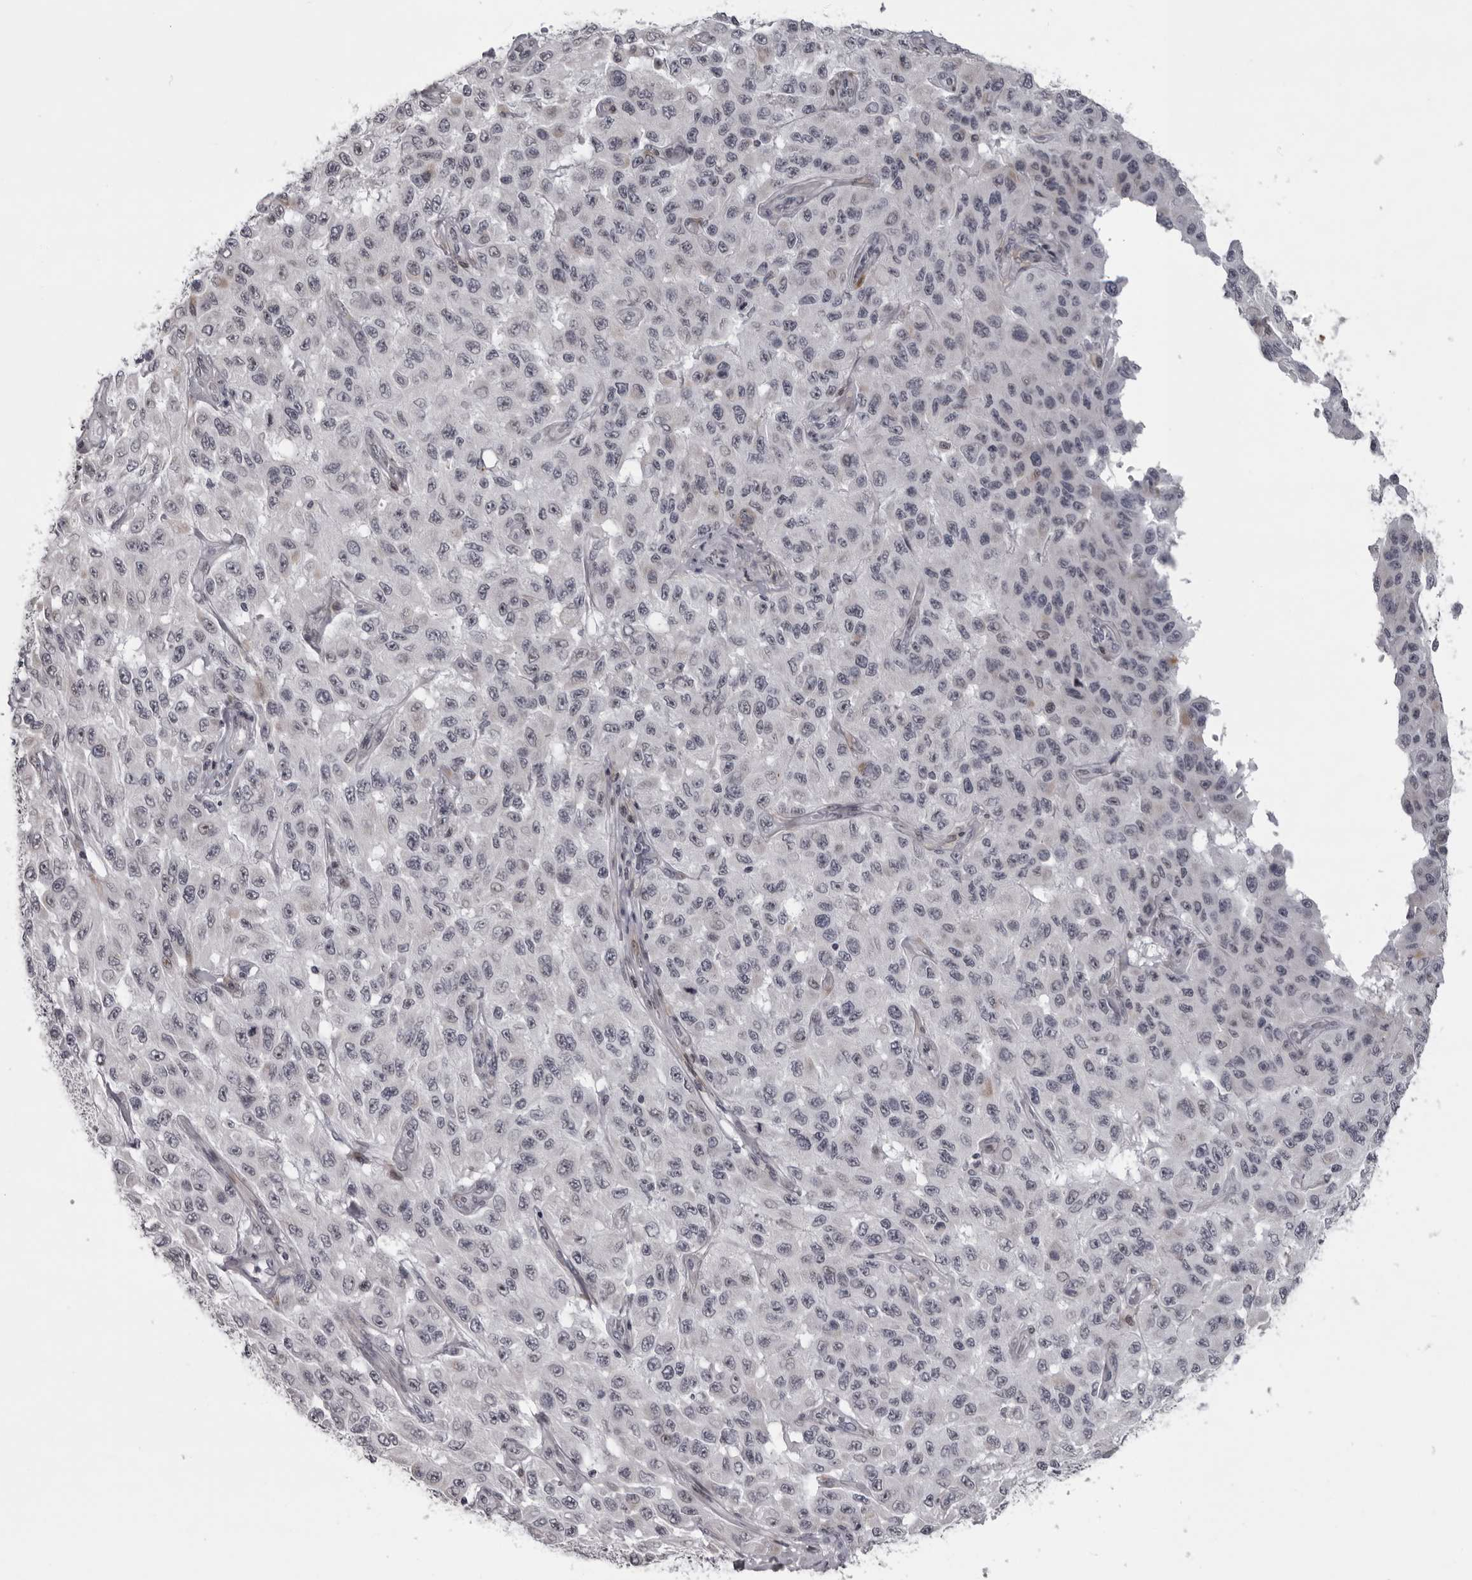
{"staining": {"intensity": "negative", "quantity": "none", "location": "none"}, "tissue": "melanoma", "cell_type": "Tumor cells", "image_type": "cancer", "snomed": [{"axis": "morphology", "description": "Malignant melanoma, NOS"}, {"axis": "topography", "description": "Skin"}], "caption": "This is a image of immunohistochemistry (IHC) staining of malignant melanoma, which shows no staining in tumor cells. (DAB IHC visualized using brightfield microscopy, high magnification).", "gene": "NUDT18", "patient": {"sex": "male", "age": 30}}